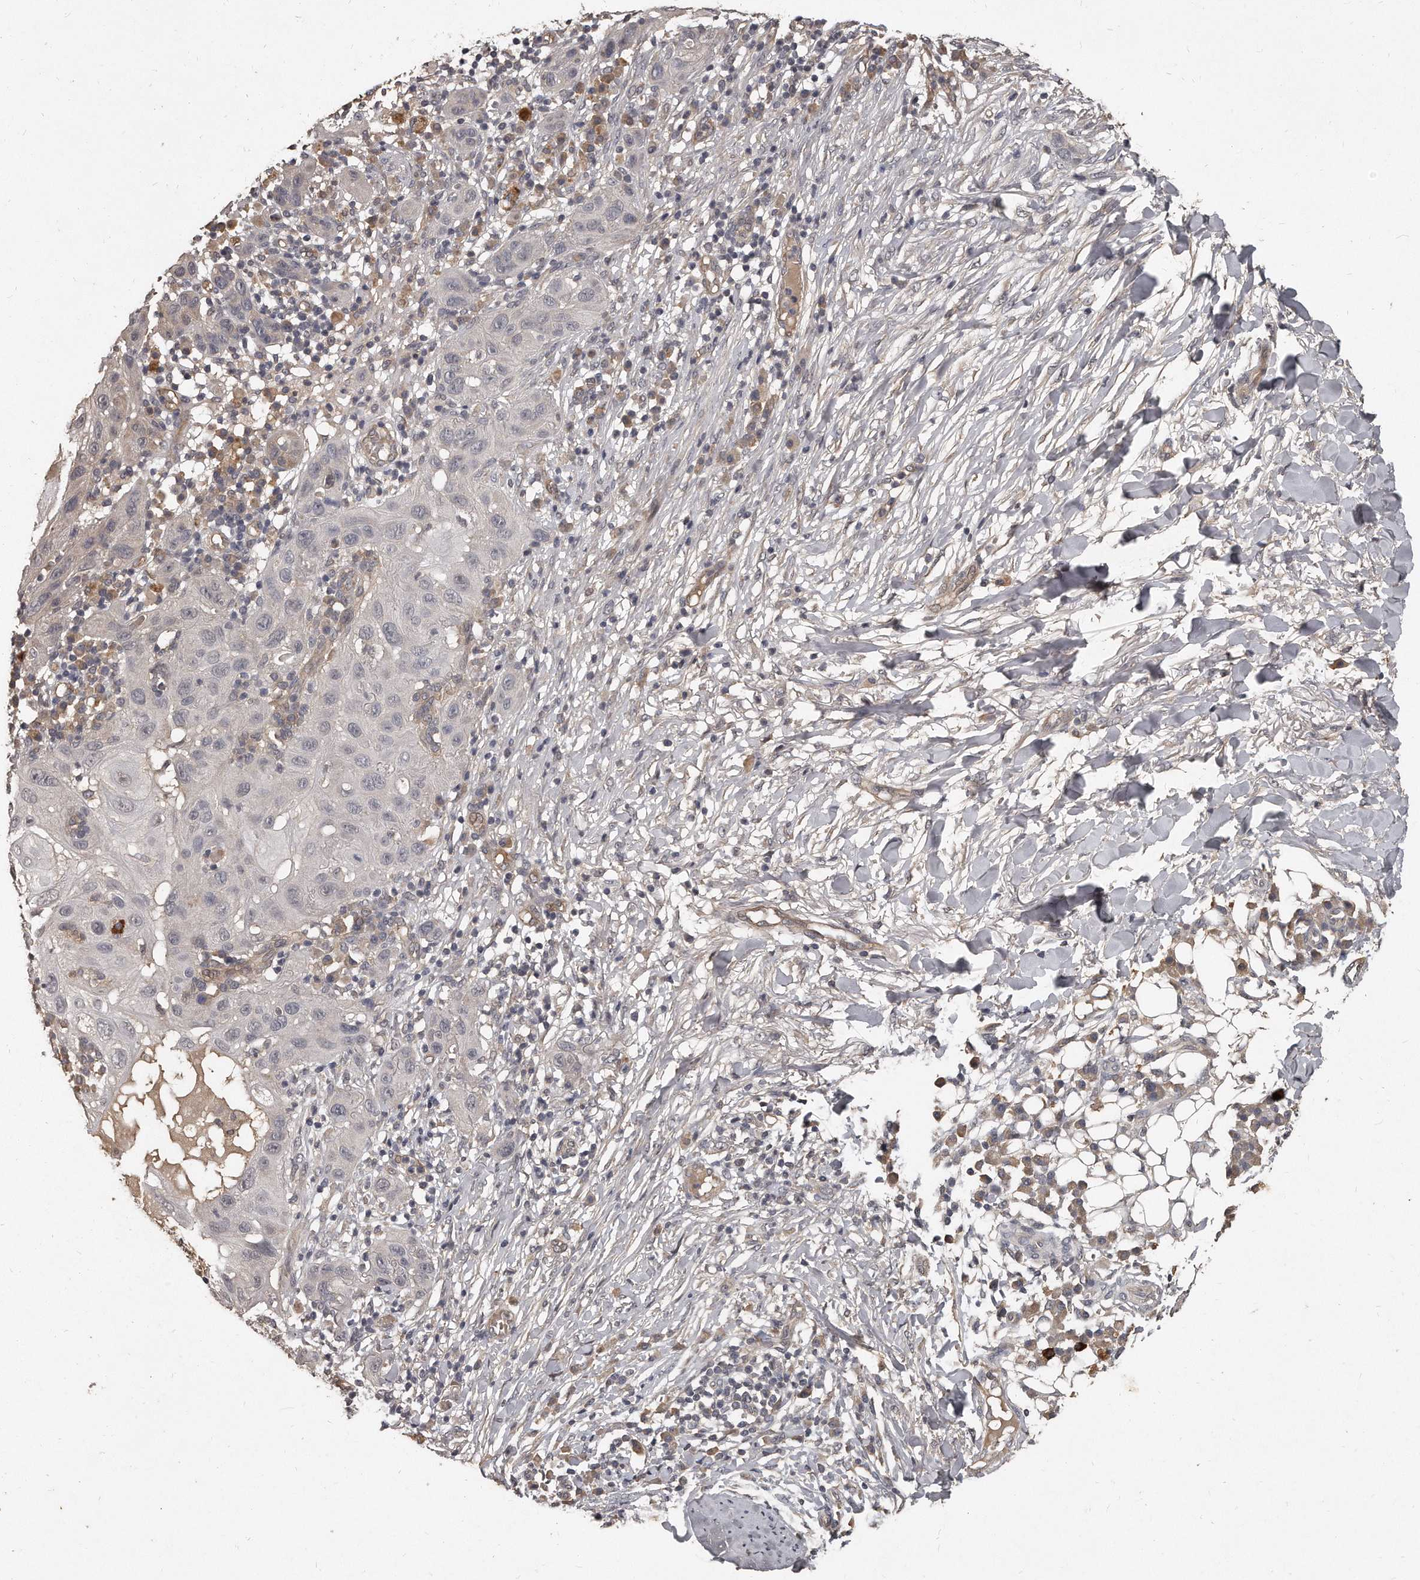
{"staining": {"intensity": "negative", "quantity": "none", "location": "none"}, "tissue": "skin cancer", "cell_type": "Tumor cells", "image_type": "cancer", "snomed": [{"axis": "morphology", "description": "Normal tissue, NOS"}, {"axis": "morphology", "description": "Squamous cell carcinoma, NOS"}, {"axis": "topography", "description": "Skin"}], "caption": "Human squamous cell carcinoma (skin) stained for a protein using IHC reveals no positivity in tumor cells.", "gene": "GRB10", "patient": {"sex": "female", "age": 96}}